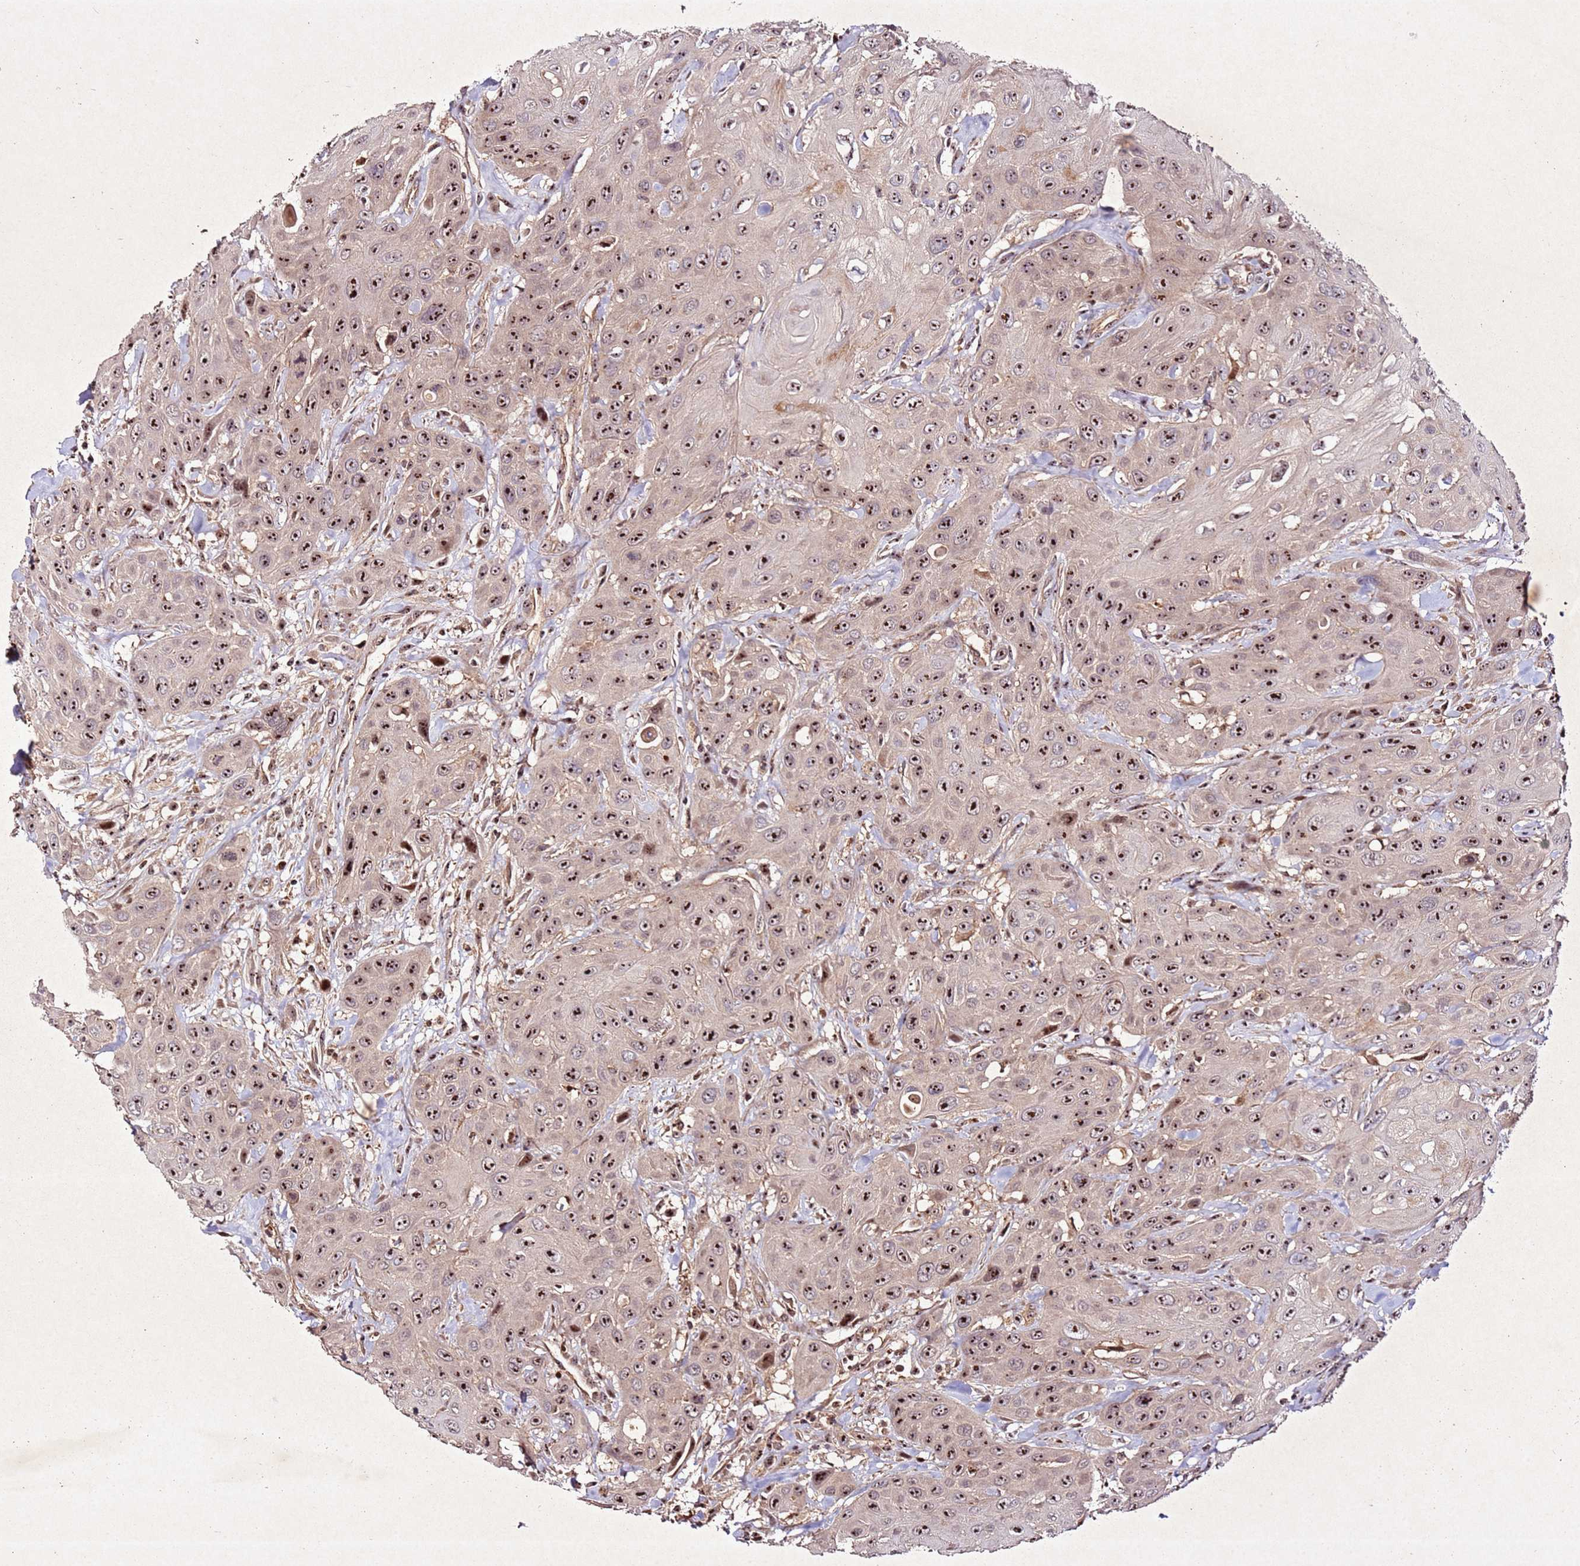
{"staining": {"intensity": "strong", "quantity": ">75%", "location": "nuclear"}, "tissue": "head and neck cancer", "cell_type": "Tumor cells", "image_type": "cancer", "snomed": [{"axis": "morphology", "description": "Squamous cell carcinoma, NOS"}, {"axis": "topography", "description": "Head-Neck"}], "caption": "A photomicrograph showing strong nuclear expression in about >75% of tumor cells in head and neck cancer (squamous cell carcinoma), as visualized by brown immunohistochemical staining.", "gene": "PTMA", "patient": {"sex": "male", "age": 81}}